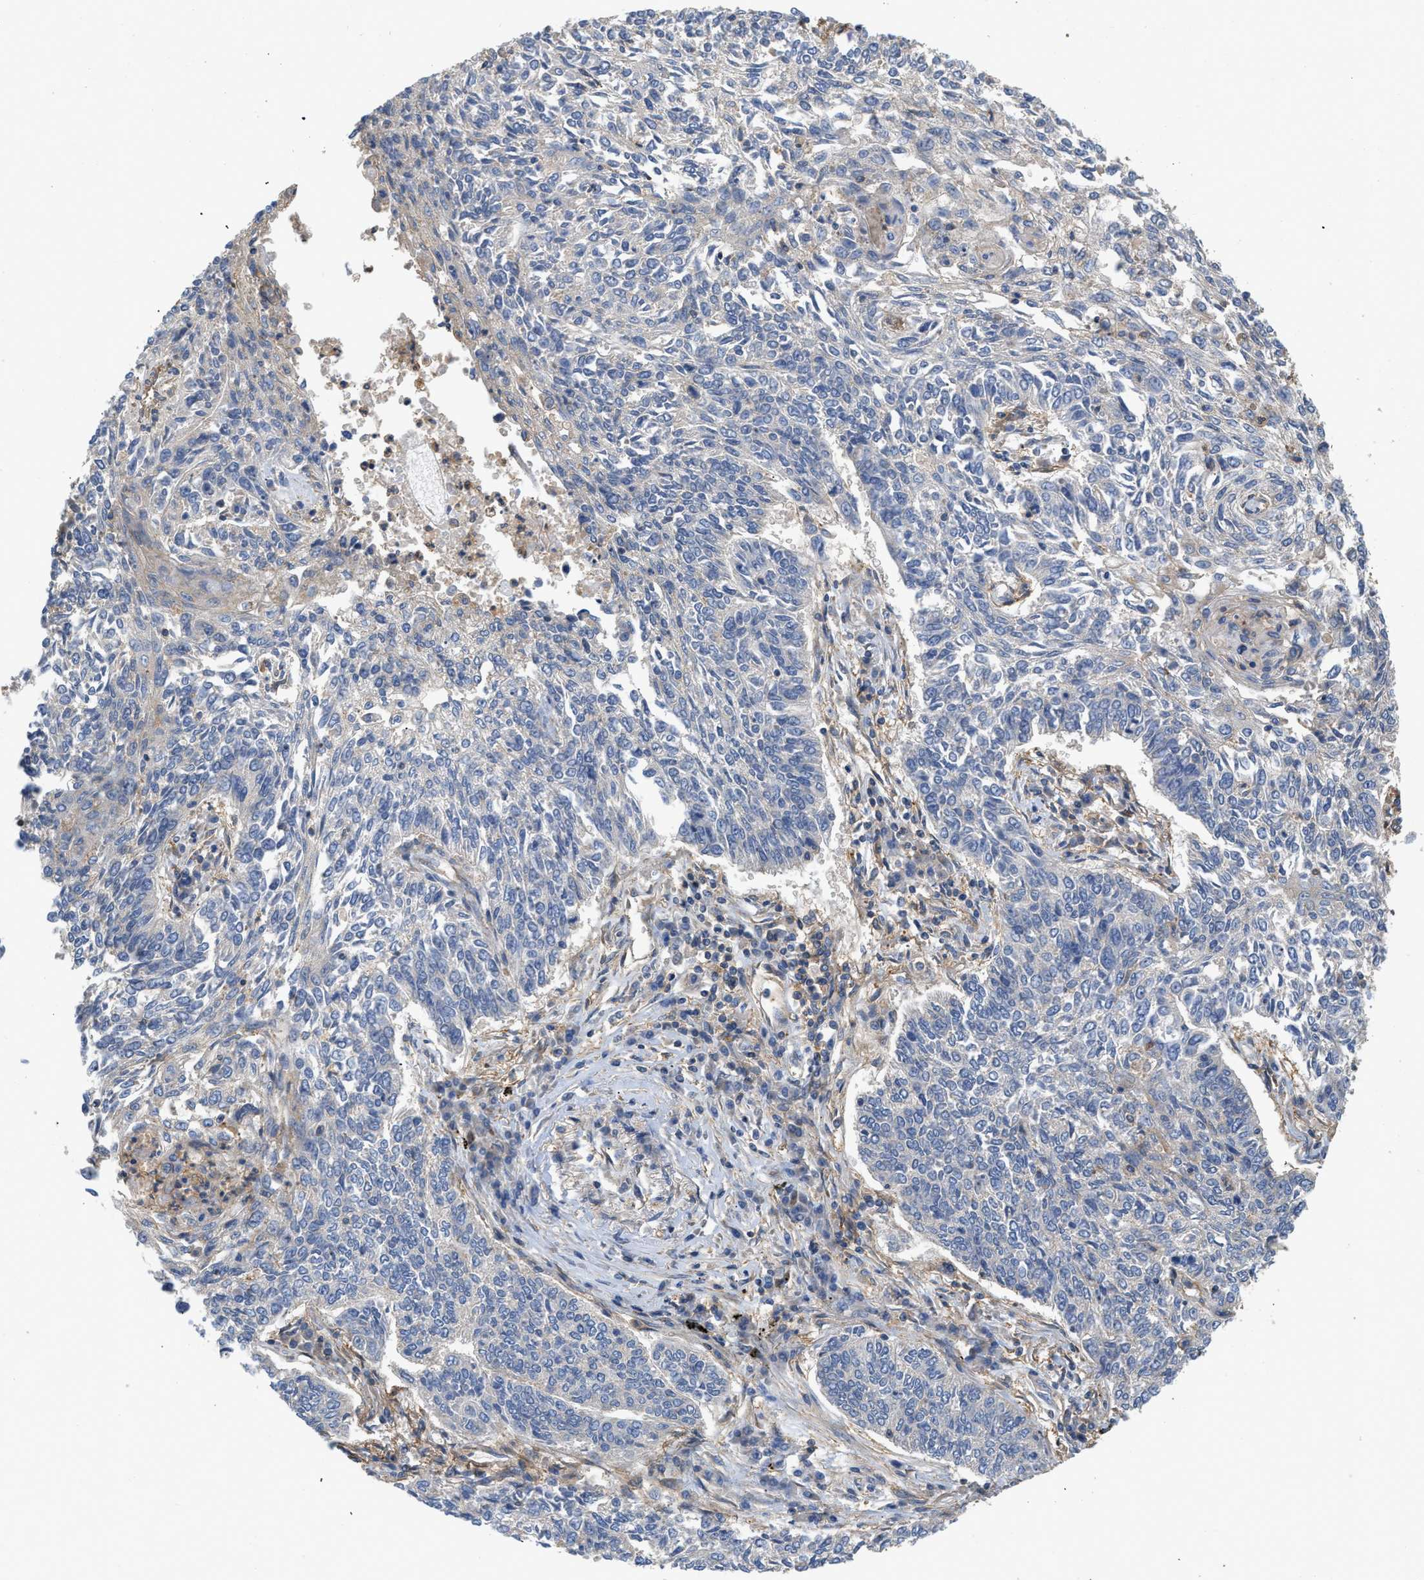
{"staining": {"intensity": "negative", "quantity": "none", "location": "none"}, "tissue": "lung cancer", "cell_type": "Tumor cells", "image_type": "cancer", "snomed": [{"axis": "morphology", "description": "Normal tissue, NOS"}, {"axis": "morphology", "description": "Squamous cell carcinoma, NOS"}, {"axis": "topography", "description": "Cartilage tissue"}, {"axis": "topography", "description": "Bronchus"}, {"axis": "topography", "description": "Lung"}], "caption": "Immunohistochemistry (IHC) histopathology image of neoplastic tissue: lung cancer stained with DAB (3,3'-diaminobenzidine) demonstrates no significant protein expression in tumor cells.", "gene": "GNB4", "patient": {"sex": "female", "age": 49}}